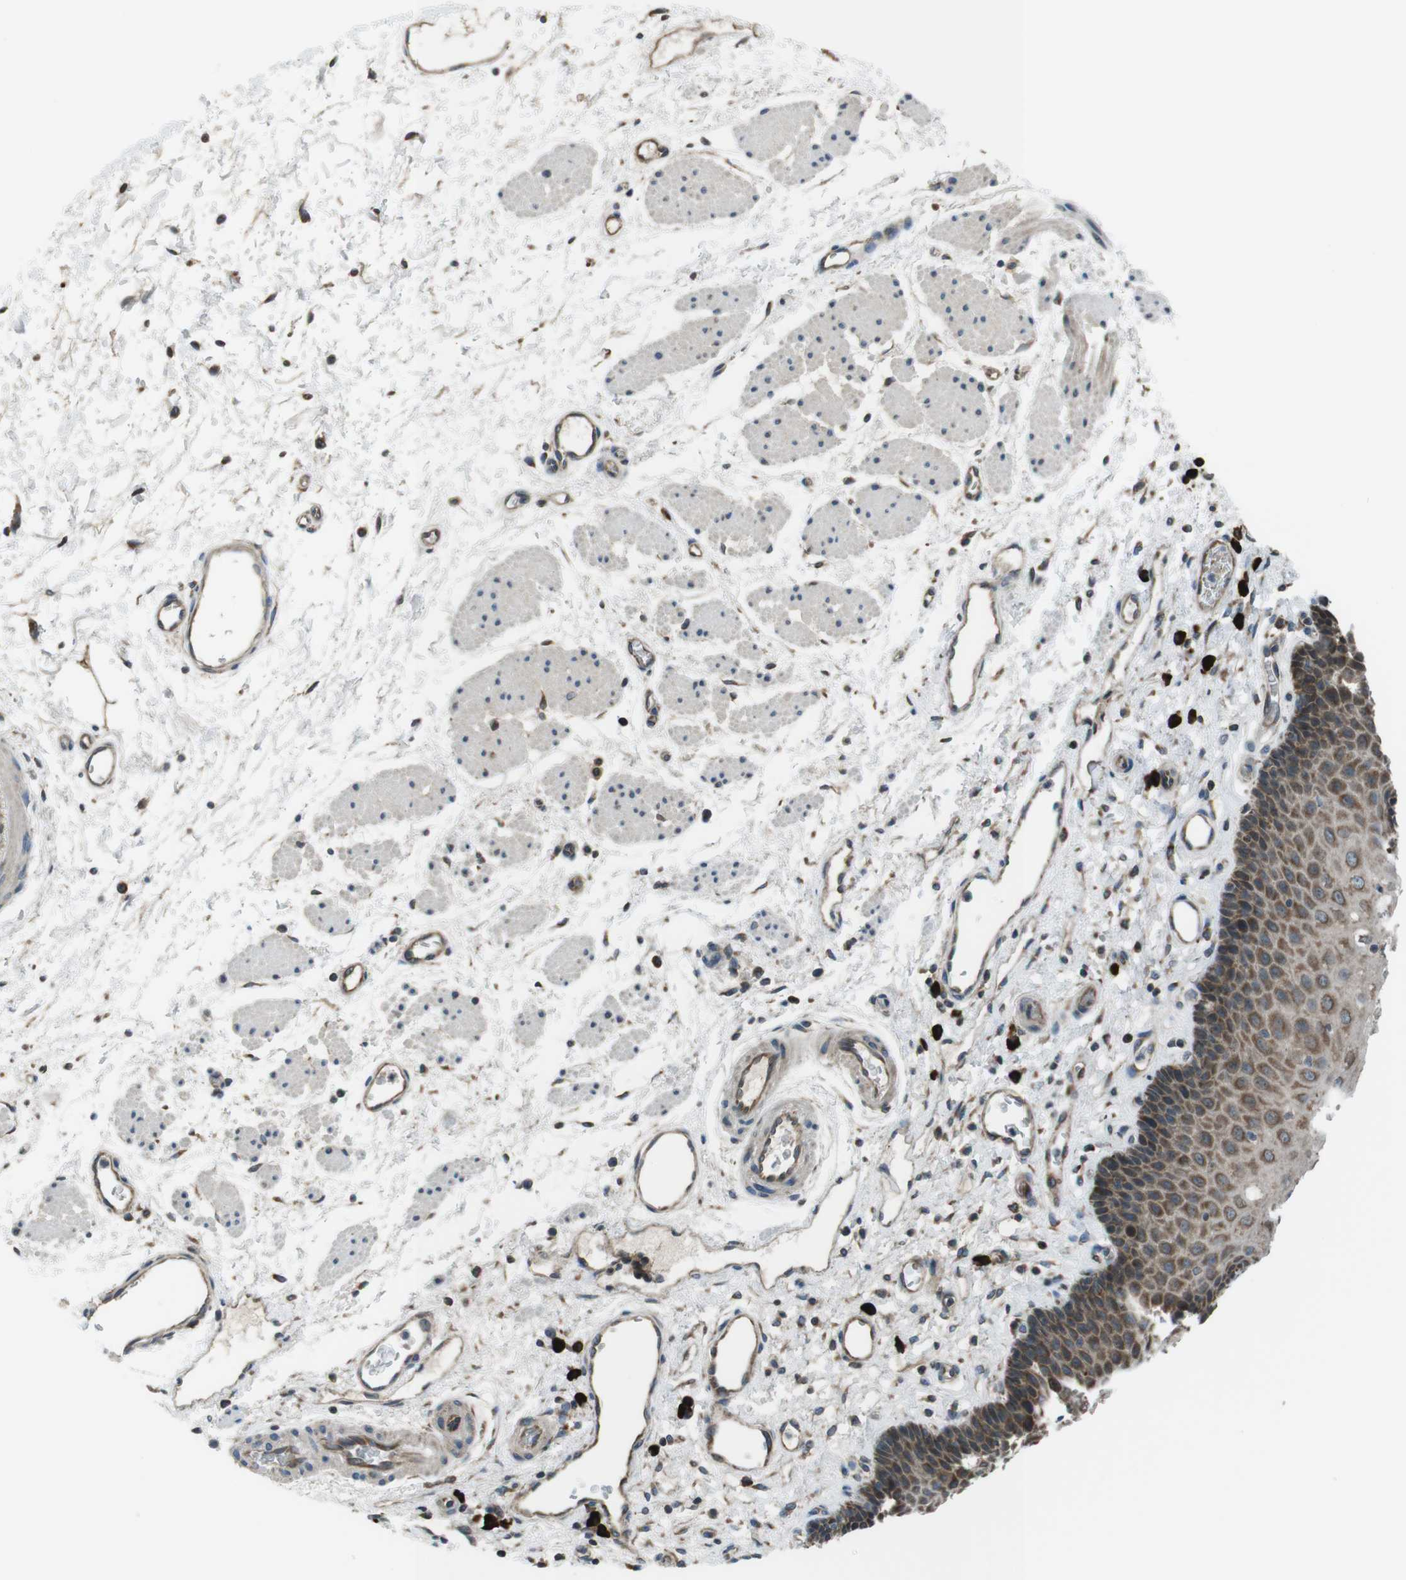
{"staining": {"intensity": "moderate", "quantity": ">75%", "location": "cytoplasmic/membranous"}, "tissue": "esophagus", "cell_type": "Squamous epithelial cells", "image_type": "normal", "snomed": [{"axis": "morphology", "description": "Normal tissue, NOS"}, {"axis": "topography", "description": "Esophagus"}], "caption": "Protein expression analysis of benign esophagus displays moderate cytoplasmic/membranous expression in about >75% of squamous epithelial cells.", "gene": "SSR3", "patient": {"sex": "male", "age": 54}}